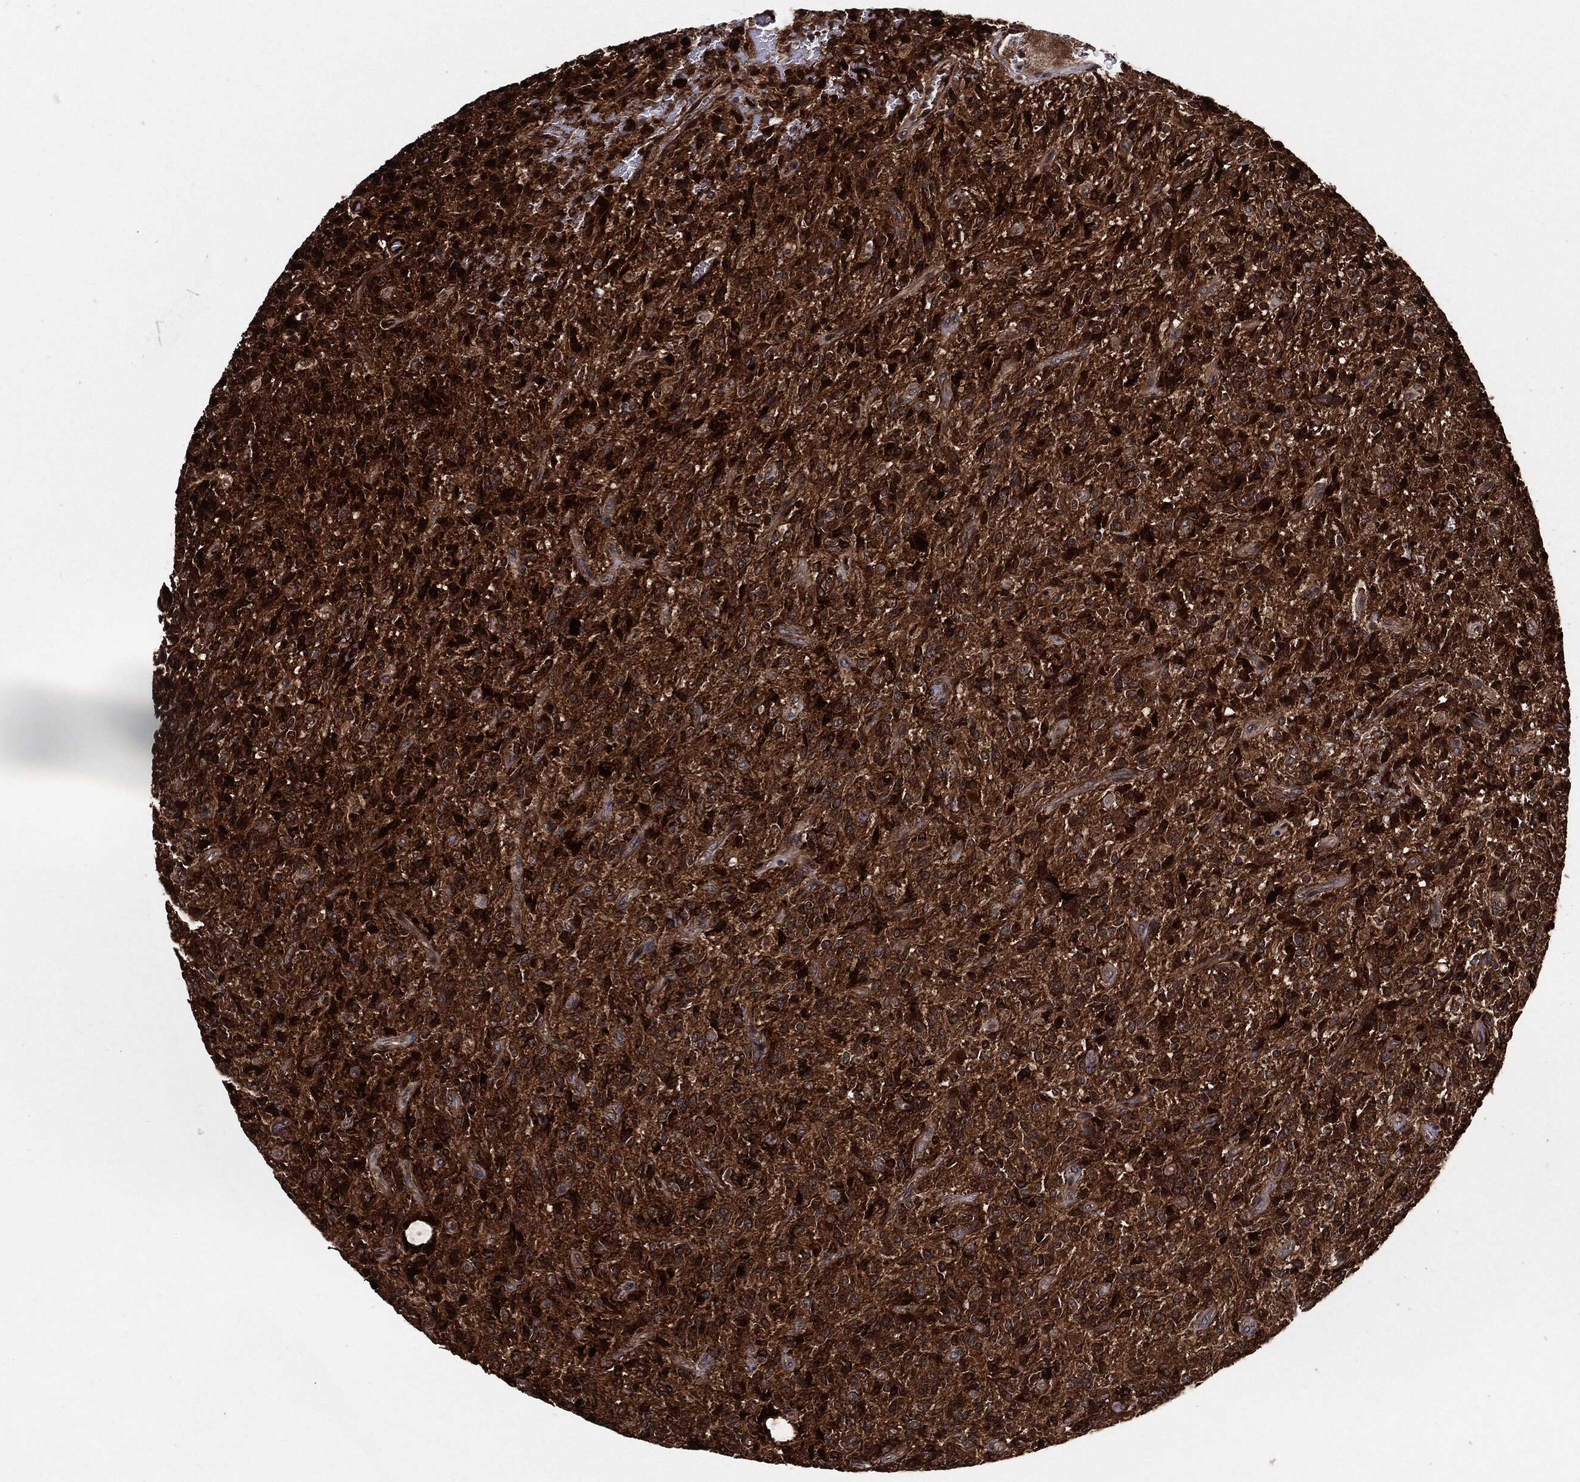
{"staining": {"intensity": "strong", "quantity": "25%-75%", "location": "cytoplasmic/membranous"}, "tissue": "glioma", "cell_type": "Tumor cells", "image_type": "cancer", "snomed": [{"axis": "morphology", "description": "Glioma, malignant, High grade"}, {"axis": "topography", "description": "Brain"}], "caption": "An image of high-grade glioma (malignant) stained for a protein exhibits strong cytoplasmic/membranous brown staining in tumor cells.", "gene": "BCAR1", "patient": {"sex": "male", "age": 64}}